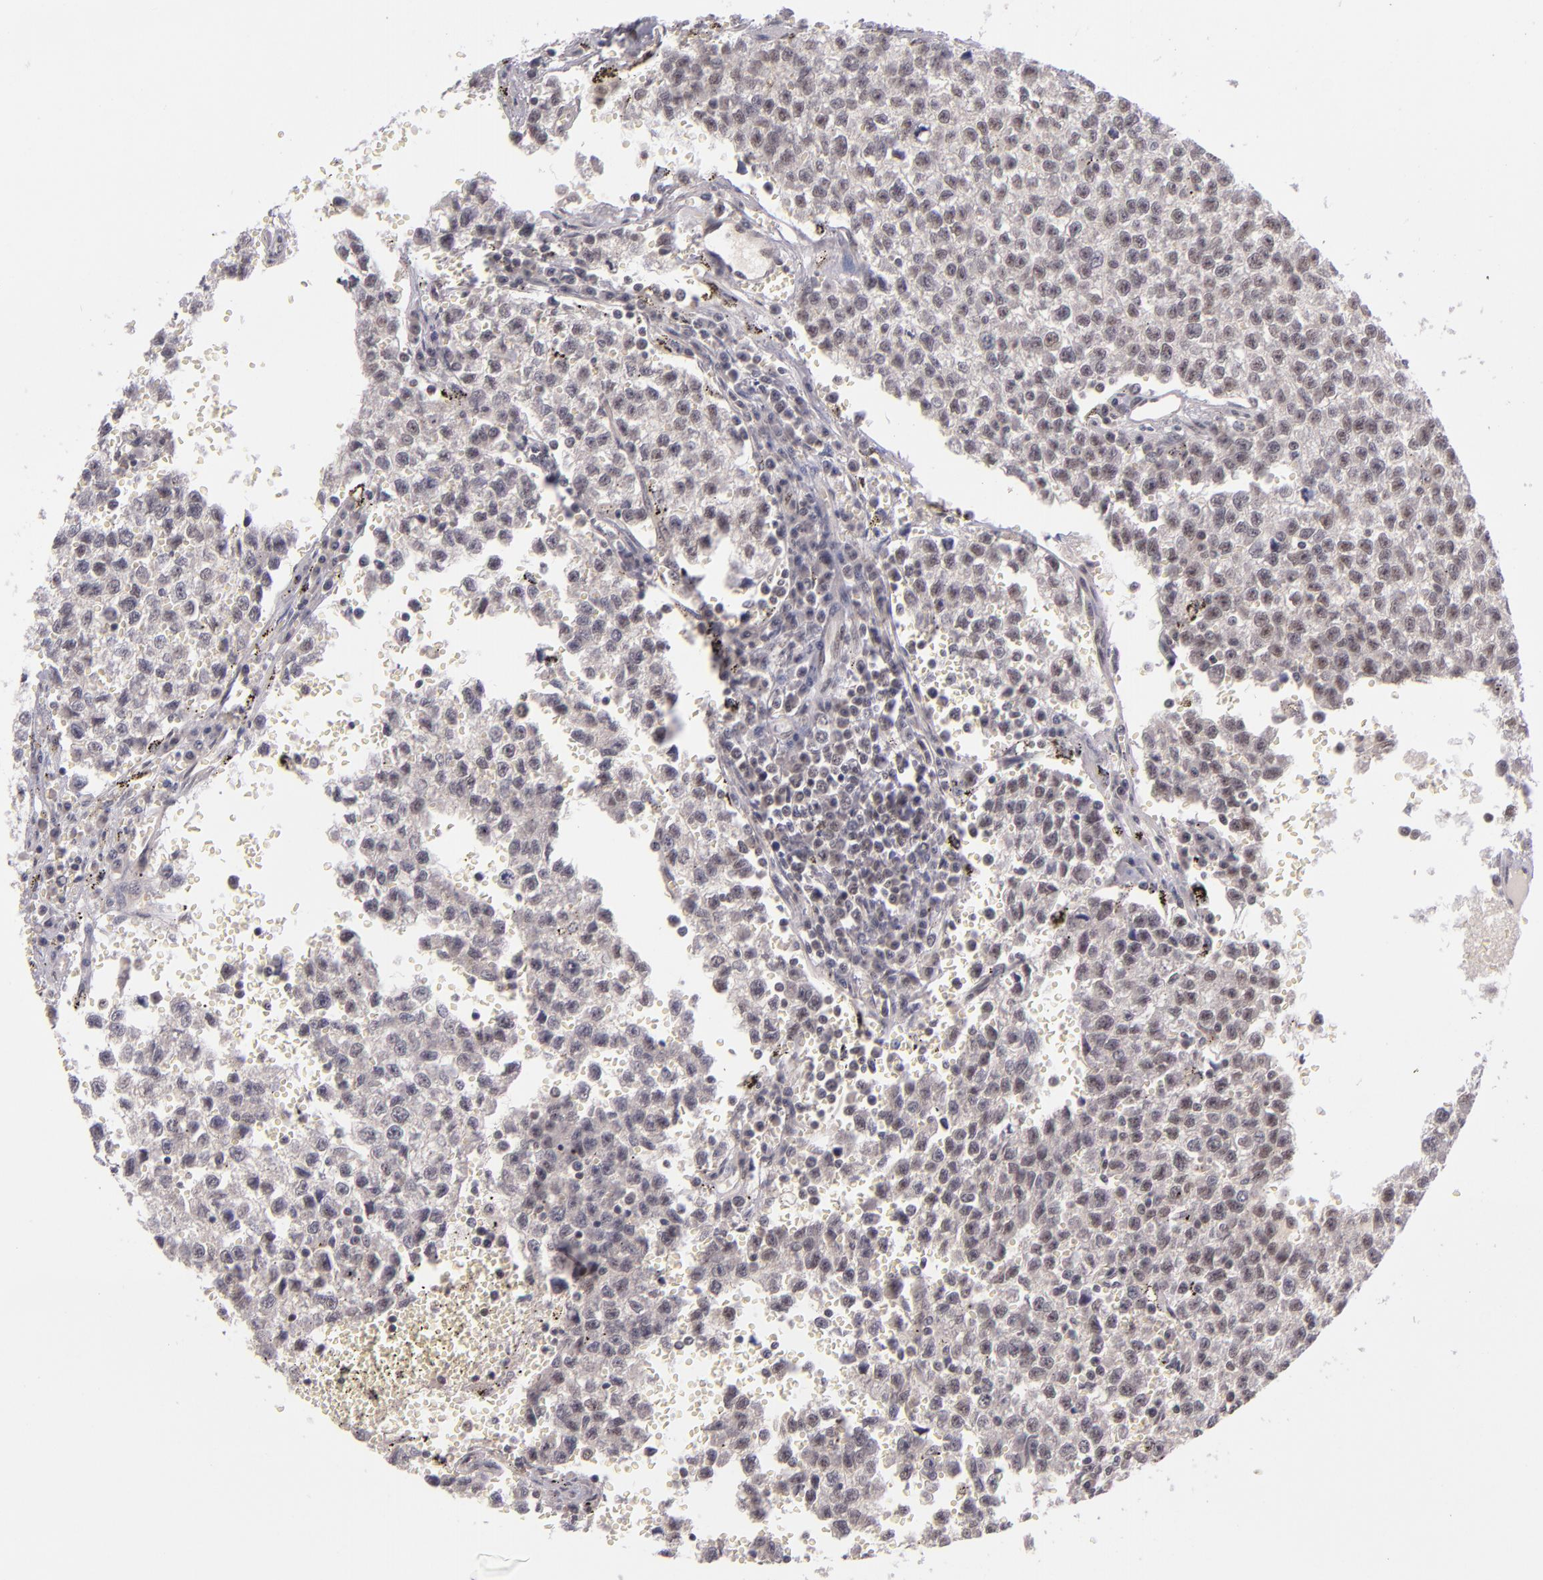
{"staining": {"intensity": "weak", "quantity": ">75%", "location": "nuclear"}, "tissue": "testis cancer", "cell_type": "Tumor cells", "image_type": "cancer", "snomed": [{"axis": "morphology", "description": "Seminoma, NOS"}, {"axis": "topography", "description": "Testis"}], "caption": "This is an image of IHC staining of testis cancer, which shows weak positivity in the nuclear of tumor cells.", "gene": "ZNF148", "patient": {"sex": "male", "age": 35}}